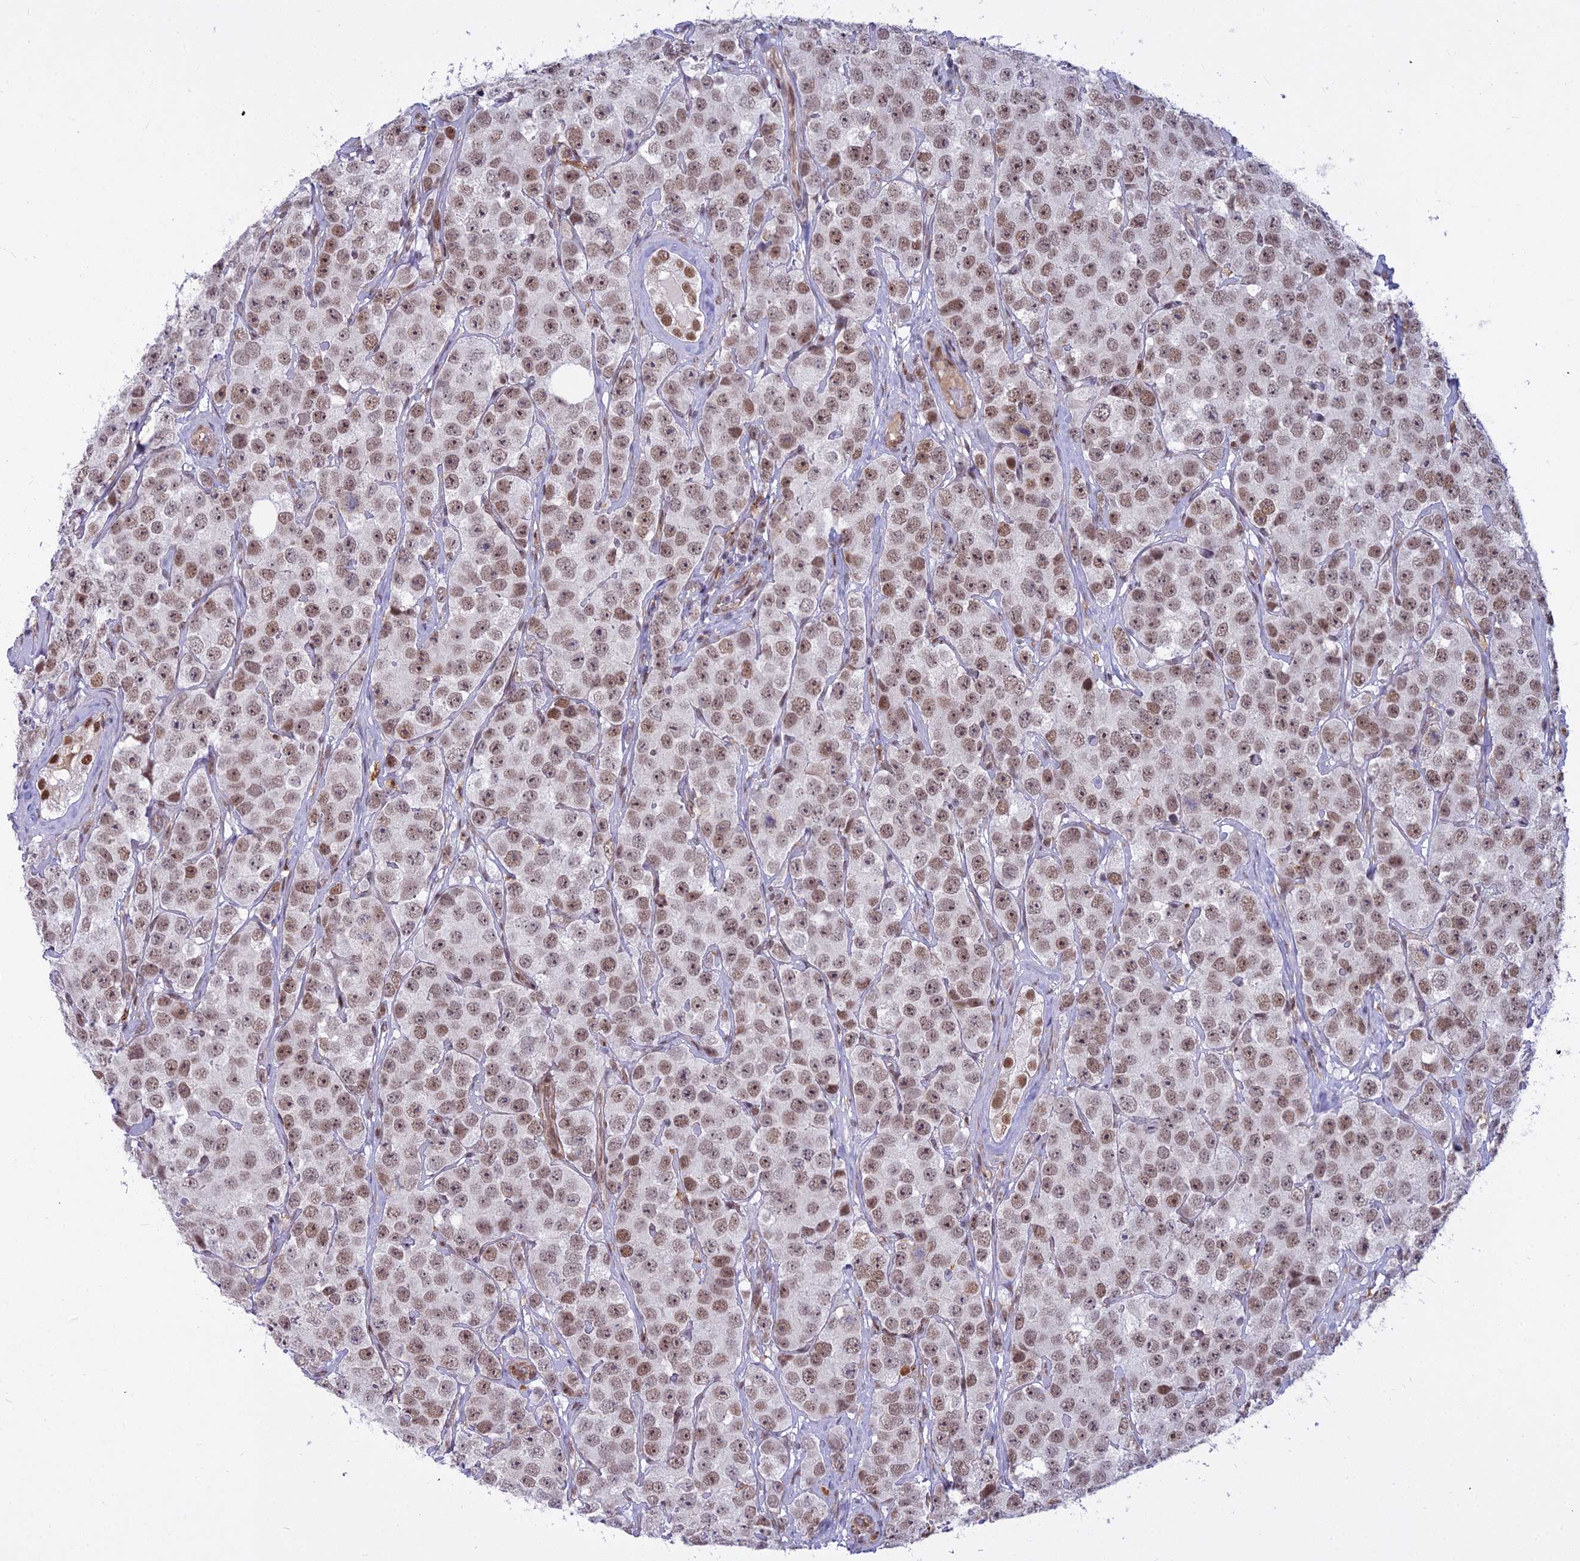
{"staining": {"intensity": "moderate", "quantity": "25%-75%", "location": "nuclear"}, "tissue": "testis cancer", "cell_type": "Tumor cells", "image_type": "cancer", "snomed": [{"axis": "morphology", "description": "Seminoma, NOS"}, {"axis": "topography", "description": "Testis"}], "caption": "A brown stain highlights moderate nuclear staining of a protein in seminoma (testis) tumor cells.", "gene": "ALG10", "patient": {"sex": "male", "age": 28}}